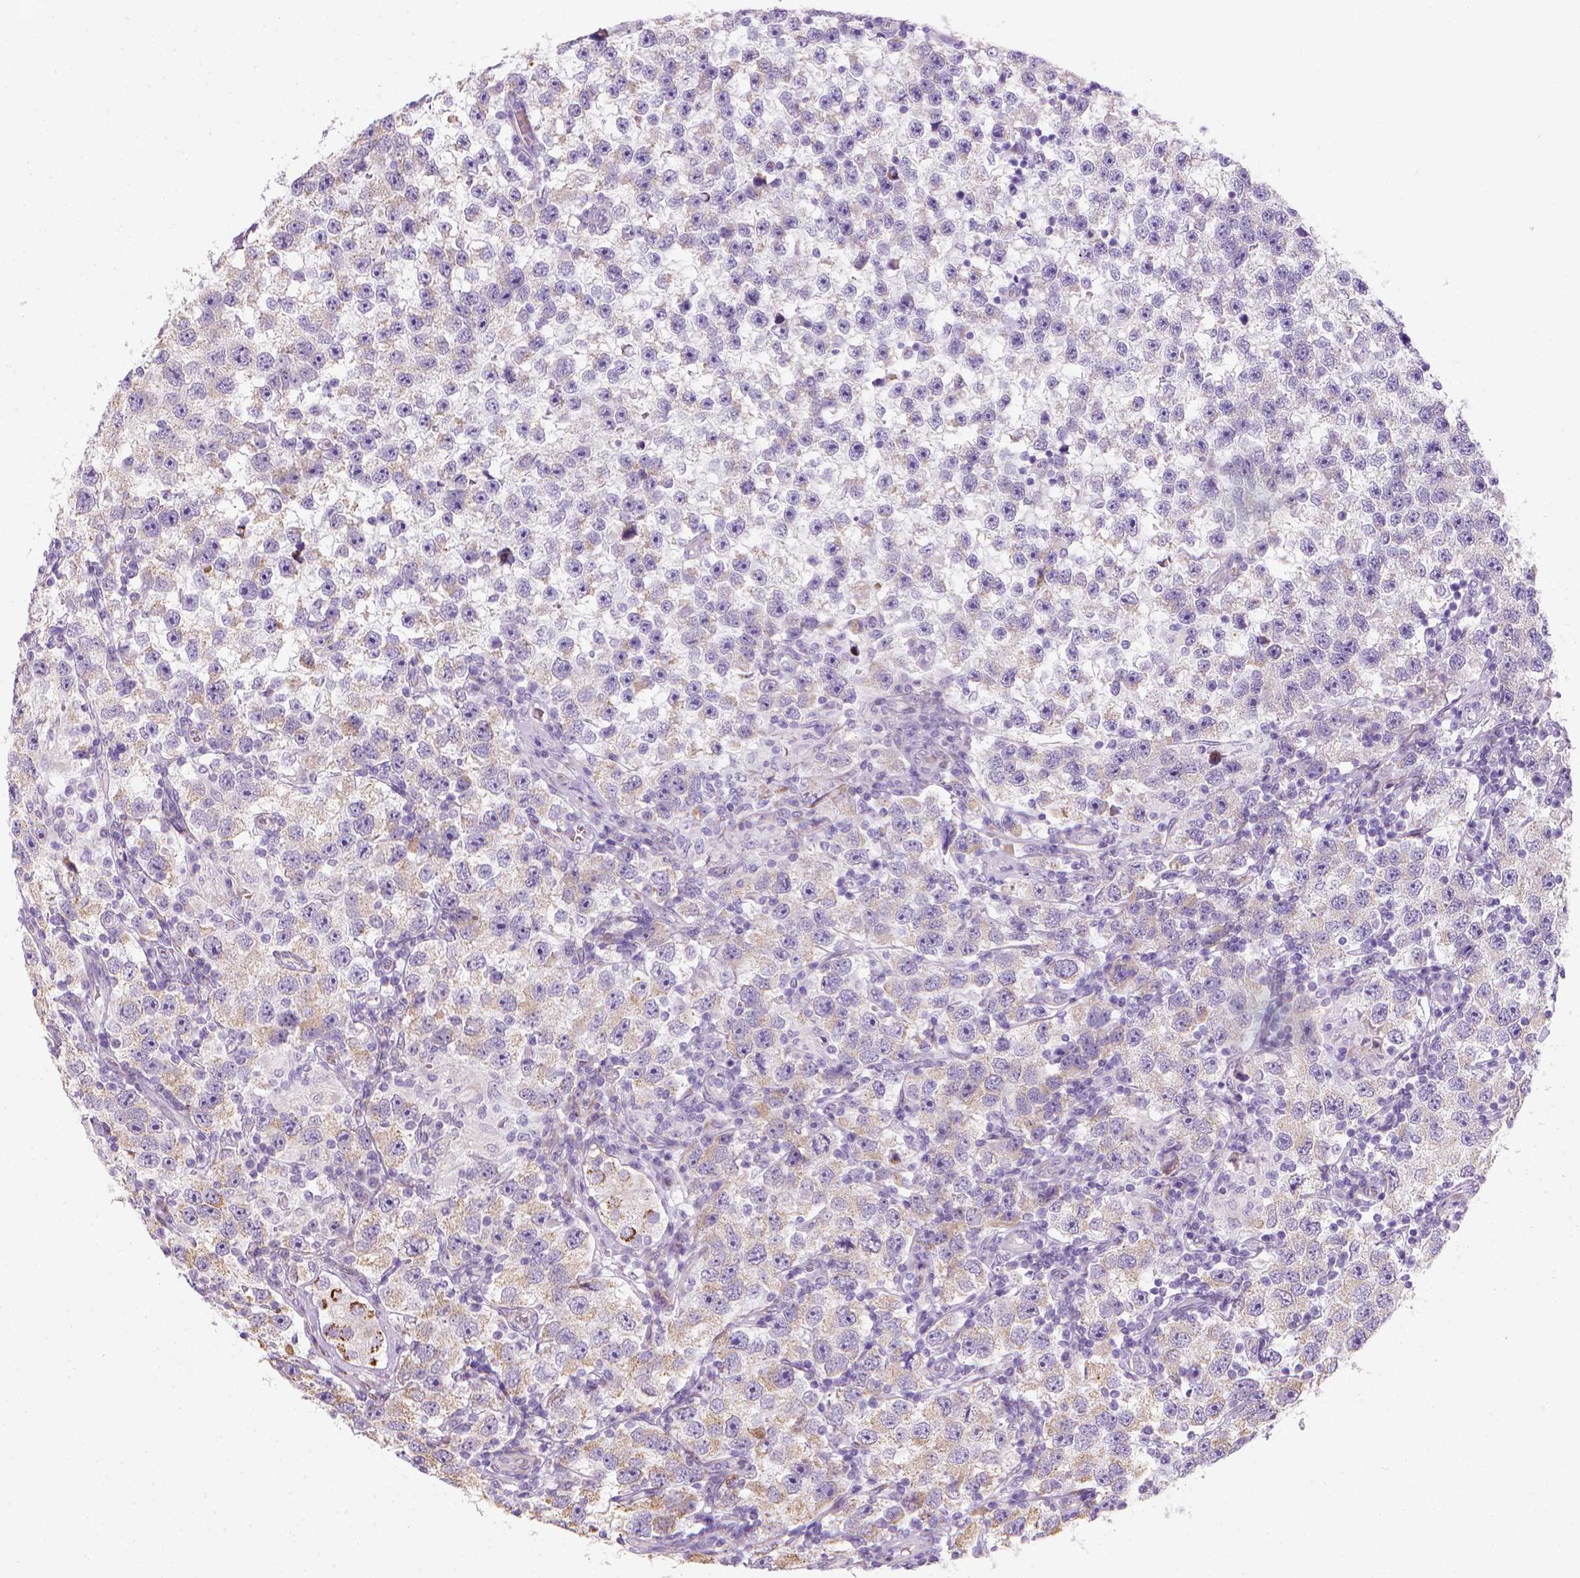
{"staining": {"intensity": "weak", "quantity": "25%-75%", "location": "cytoplasmic/membranous"}, "tissue": "testis cancer", "cell_type": "Tumor cells", "image_type": "cancer", "snomed": [{"axis": "morphology", "description": "Seminoma, NOS"}, {"axis": "topography", "description": "Testis"}], "caption": "Protein expression analysis of human testis cancer (seminoma) reveals weak cytoplasmic/membranous positivity in about 25%-75% of tumor cells.", "gene": "CES2", "patient": {"sex": "male", "age": 26}}